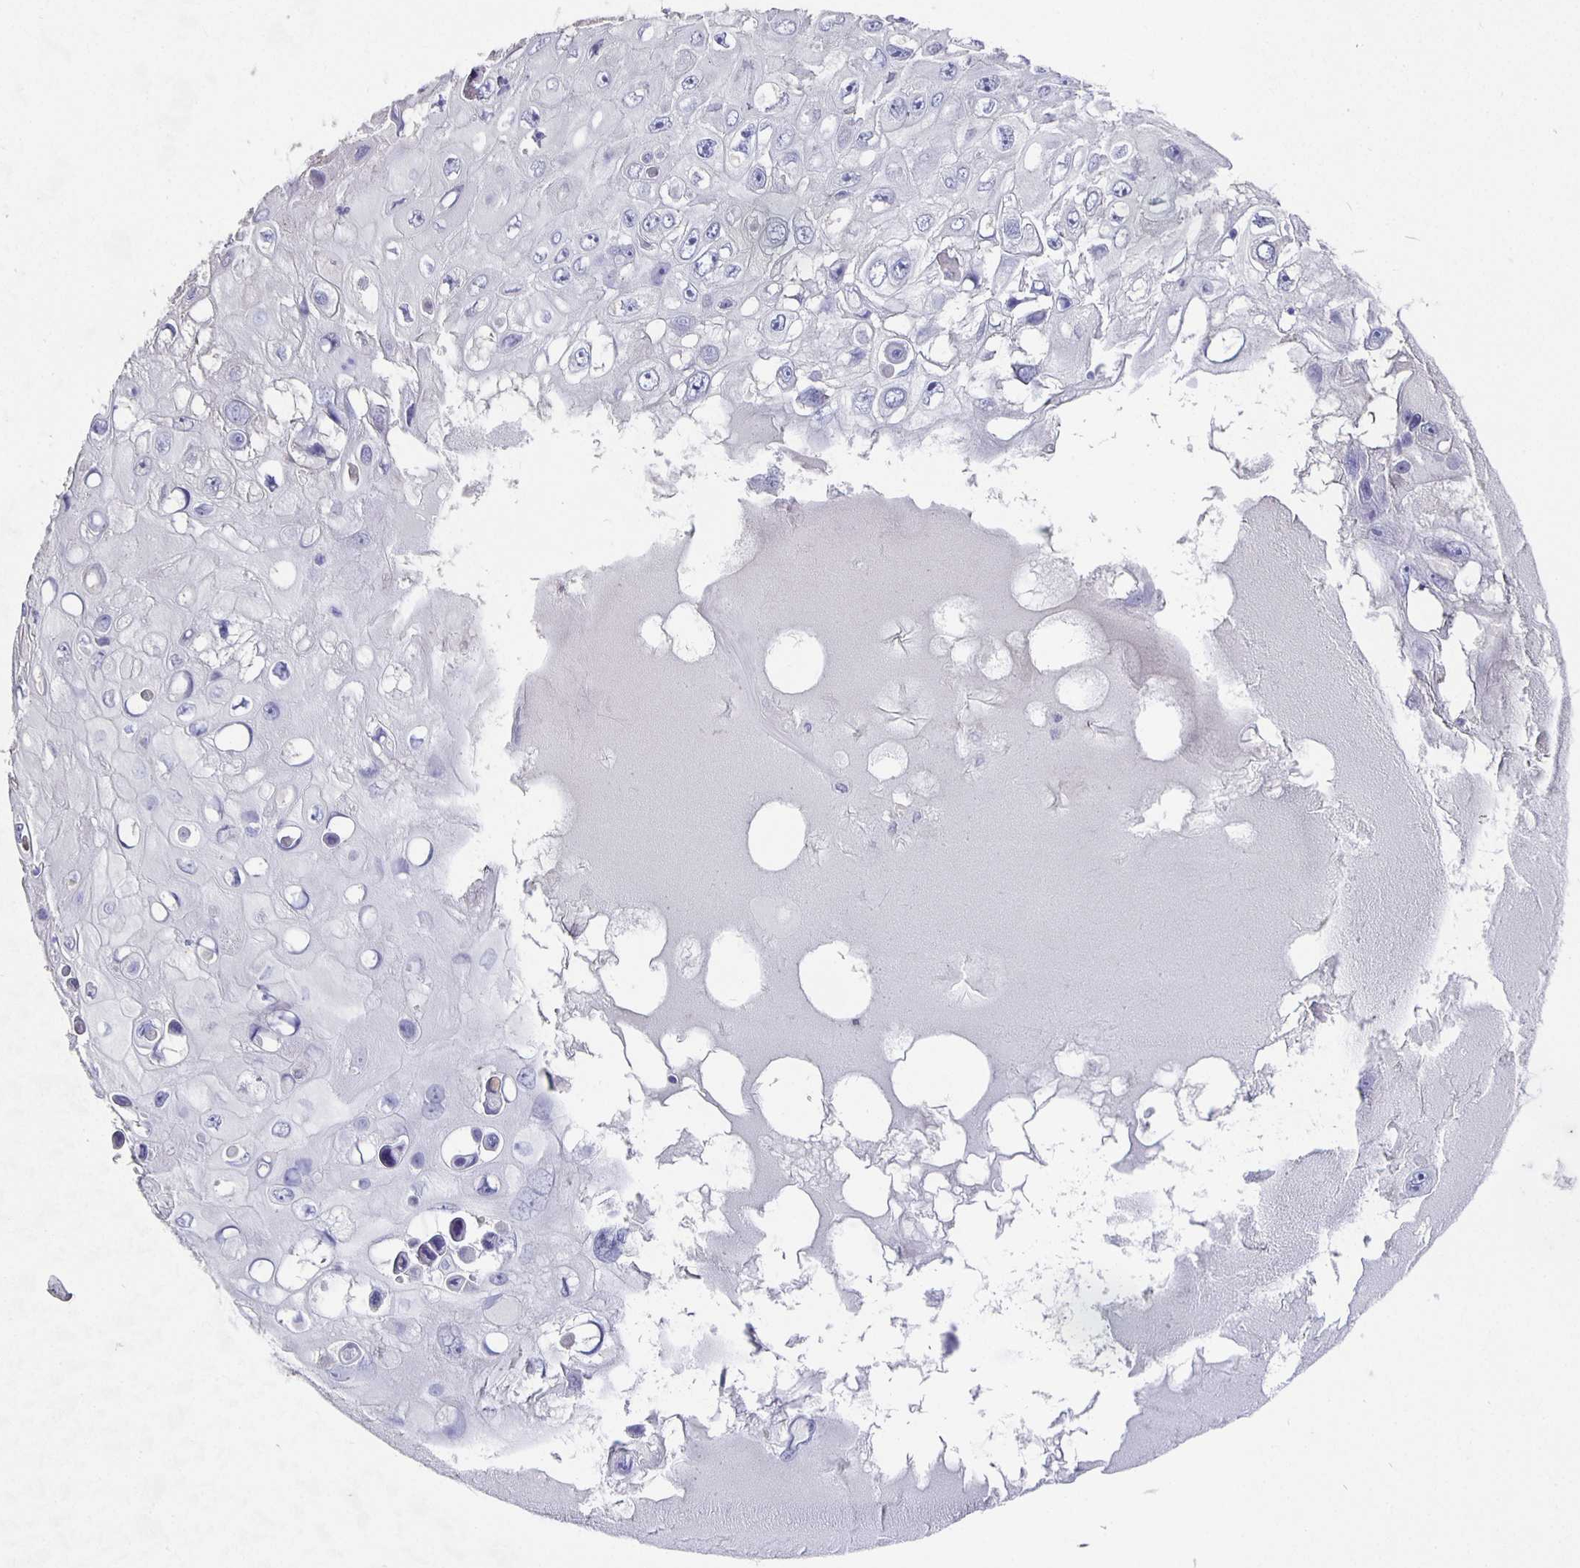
{"staining": {"intensity": "negative", "quantity": "none", "location": "none"}, "tissue": "skin cancer", "cell_type": "Tumor cells", "image_type": "cancer", "snomed": [{"axis": "morphology", "description": "Squamous cell carcinoma, NOS"}, {"axis": "topography", "description": "Skin"}], "caption": "This is an immunohistochemistry photomicrograph of skin cancer (squamous cell carcinoma). There is no staining in tumor cells.", "gene": "CFAP74", "patient": {"sex": "male", "age": 82}}